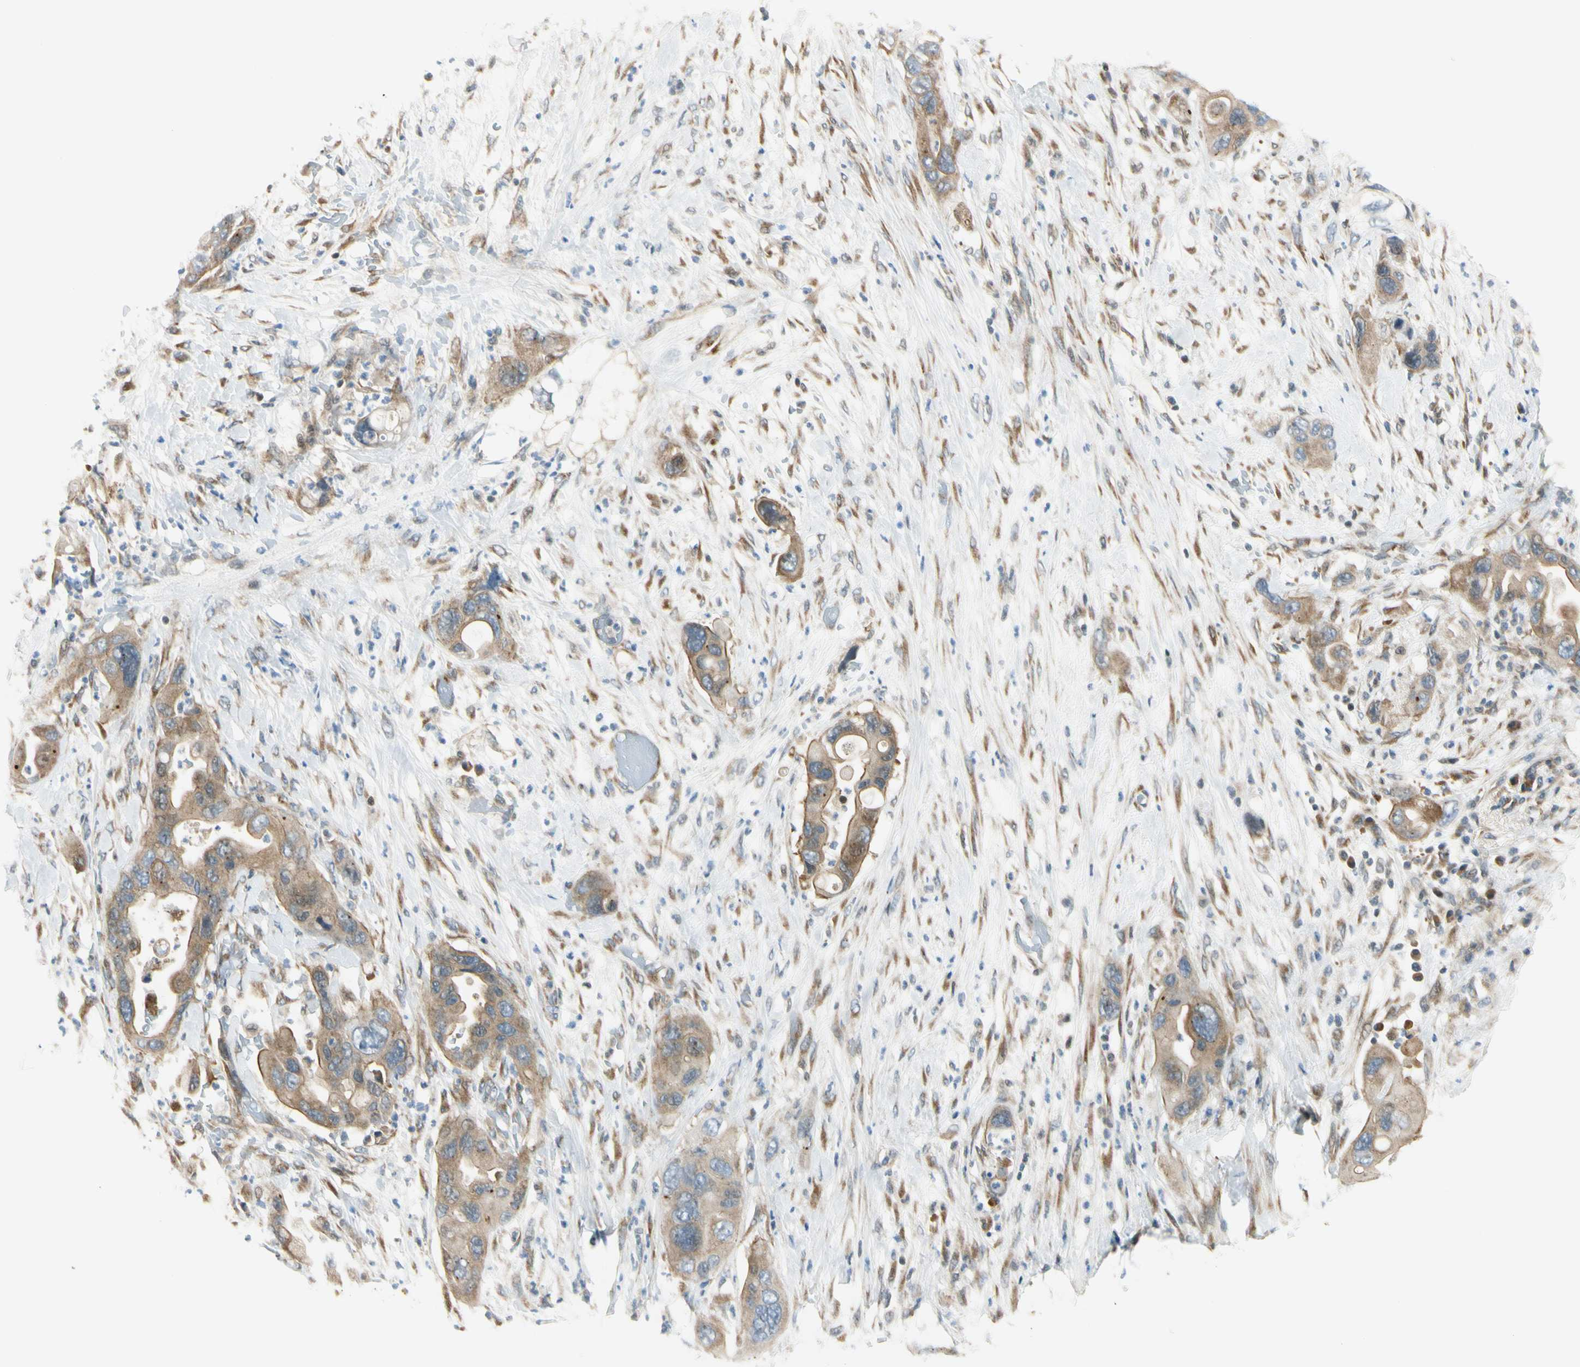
{"staining": {"intensity": "weak", "quantity": ">75%", "location": "cytoplasmic/membranous"}, "tissue": "pancreatic cancer", "cell_type": "Tumor cells", "image_type": "cancer", "snomed": [{"axis": "morphology", "description": "Adenocarcinoma, NOS"}, {"axis": "topography", "description": "Pancreas"}], "caption": "Immunohistochemistry (IHC) (DAB) staining of human pancreatic cancer (adenocarcinoma) shows weak cytoplasmic/membranous protein staining in approximately >75% of tumor cells. (Stains: DAB in brown, nuclei in blue, Microscopy: brightfield microscopy at high magnification).", "gene": "NPDC1", "patient": {"sex": "female", "age": 71}}